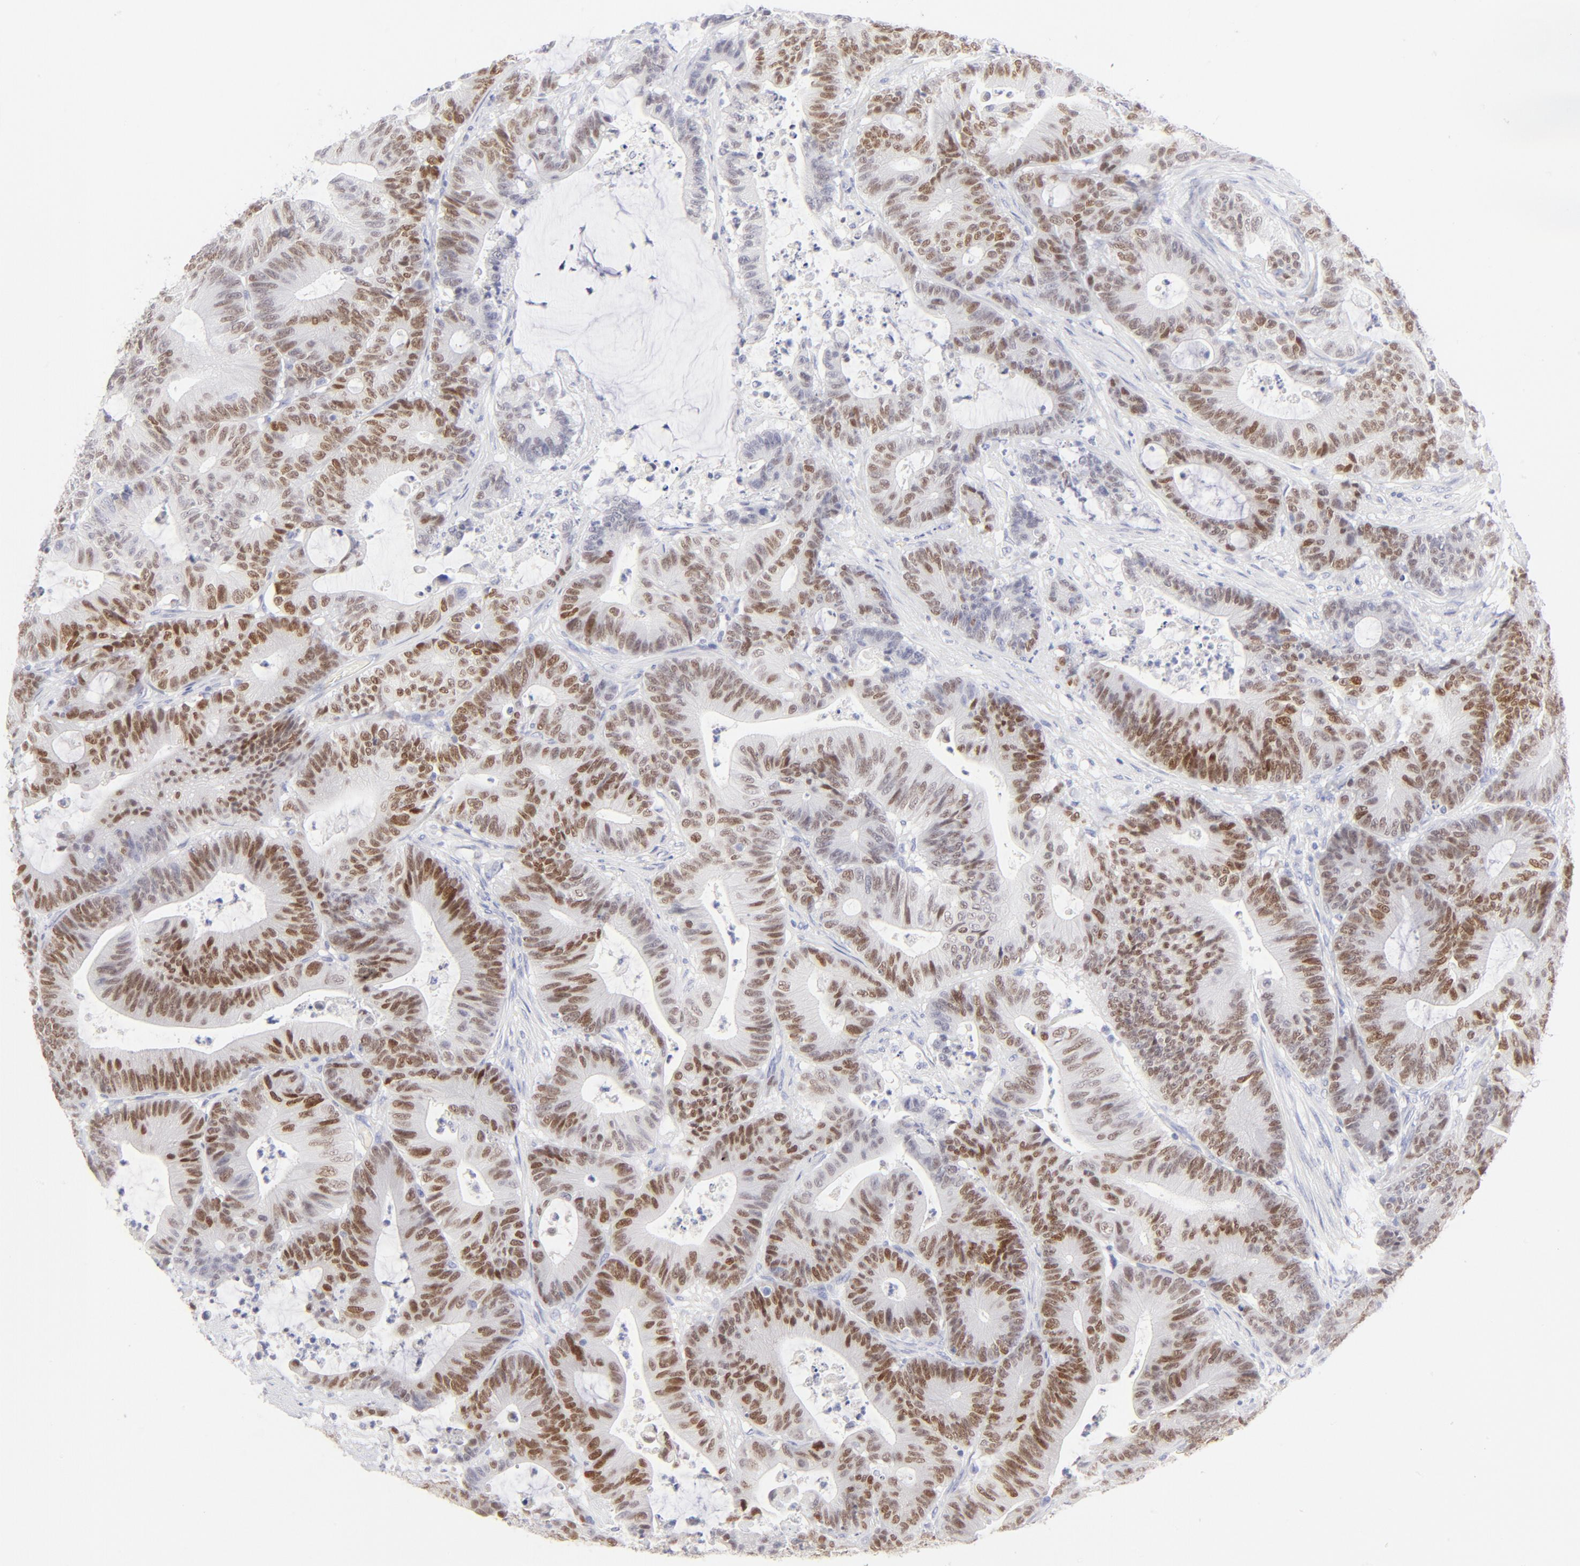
{"staining": {"intensity": "strong", "quantity": "25%-75%", "location": "nuclear"}, "tissue": "colorectal cancer", "cell_type": "Tumor cells", "image_type": "cancer", "snomed": [{"axis": "morphology", "description": "Adenocarcinoma, NOS"}, {"axis": "topography", "description": "Colon"}], "caption": "Tumor cells demonstrate high levels of strong nuclear expression in about 25%-75% of cells in colorectal cancer.", "gene": "ELF3", "patient": {"sex": "female", "age": 84}}